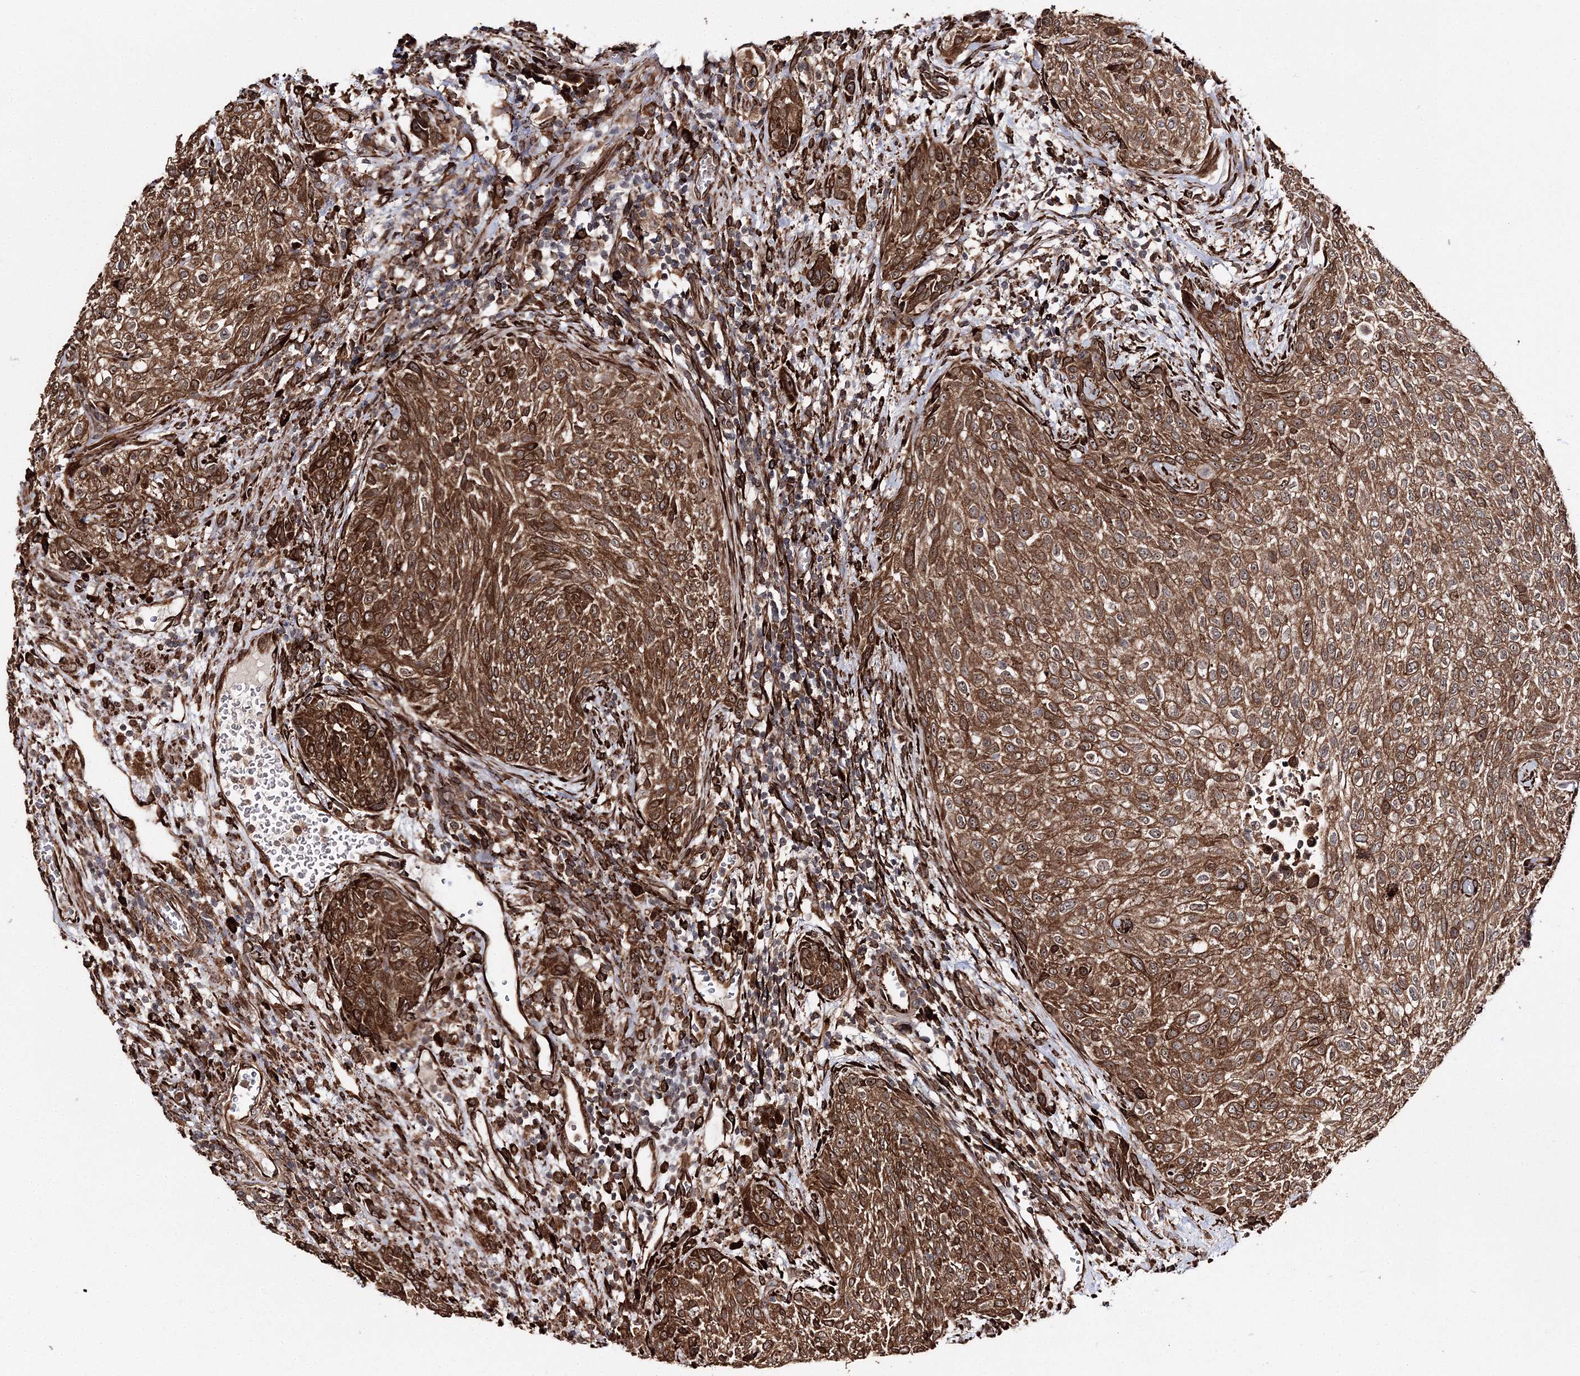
{"staining": {"intensity": "strong", "quantity": ">75%", "location": "cytoplasmic/membranous"}, "tissue": "urothelial cancer", "cell_type": "Tumor cells", "image_type": "cancer", "snomed": [{"axis": "morphology", "description": "Urothelial carcinoma, High grade"}, {"axis": "topography", "description": "Urinary bladder"}], "caption": "Immunohistochemical staining of high-grade urothelial carcinoma reveals high levels of strong cytoplasmic/membranous protein staining in about >75% of tumor cells.", "gene": "SCRN3", "patient": {"sex": "male", "age": 35}}